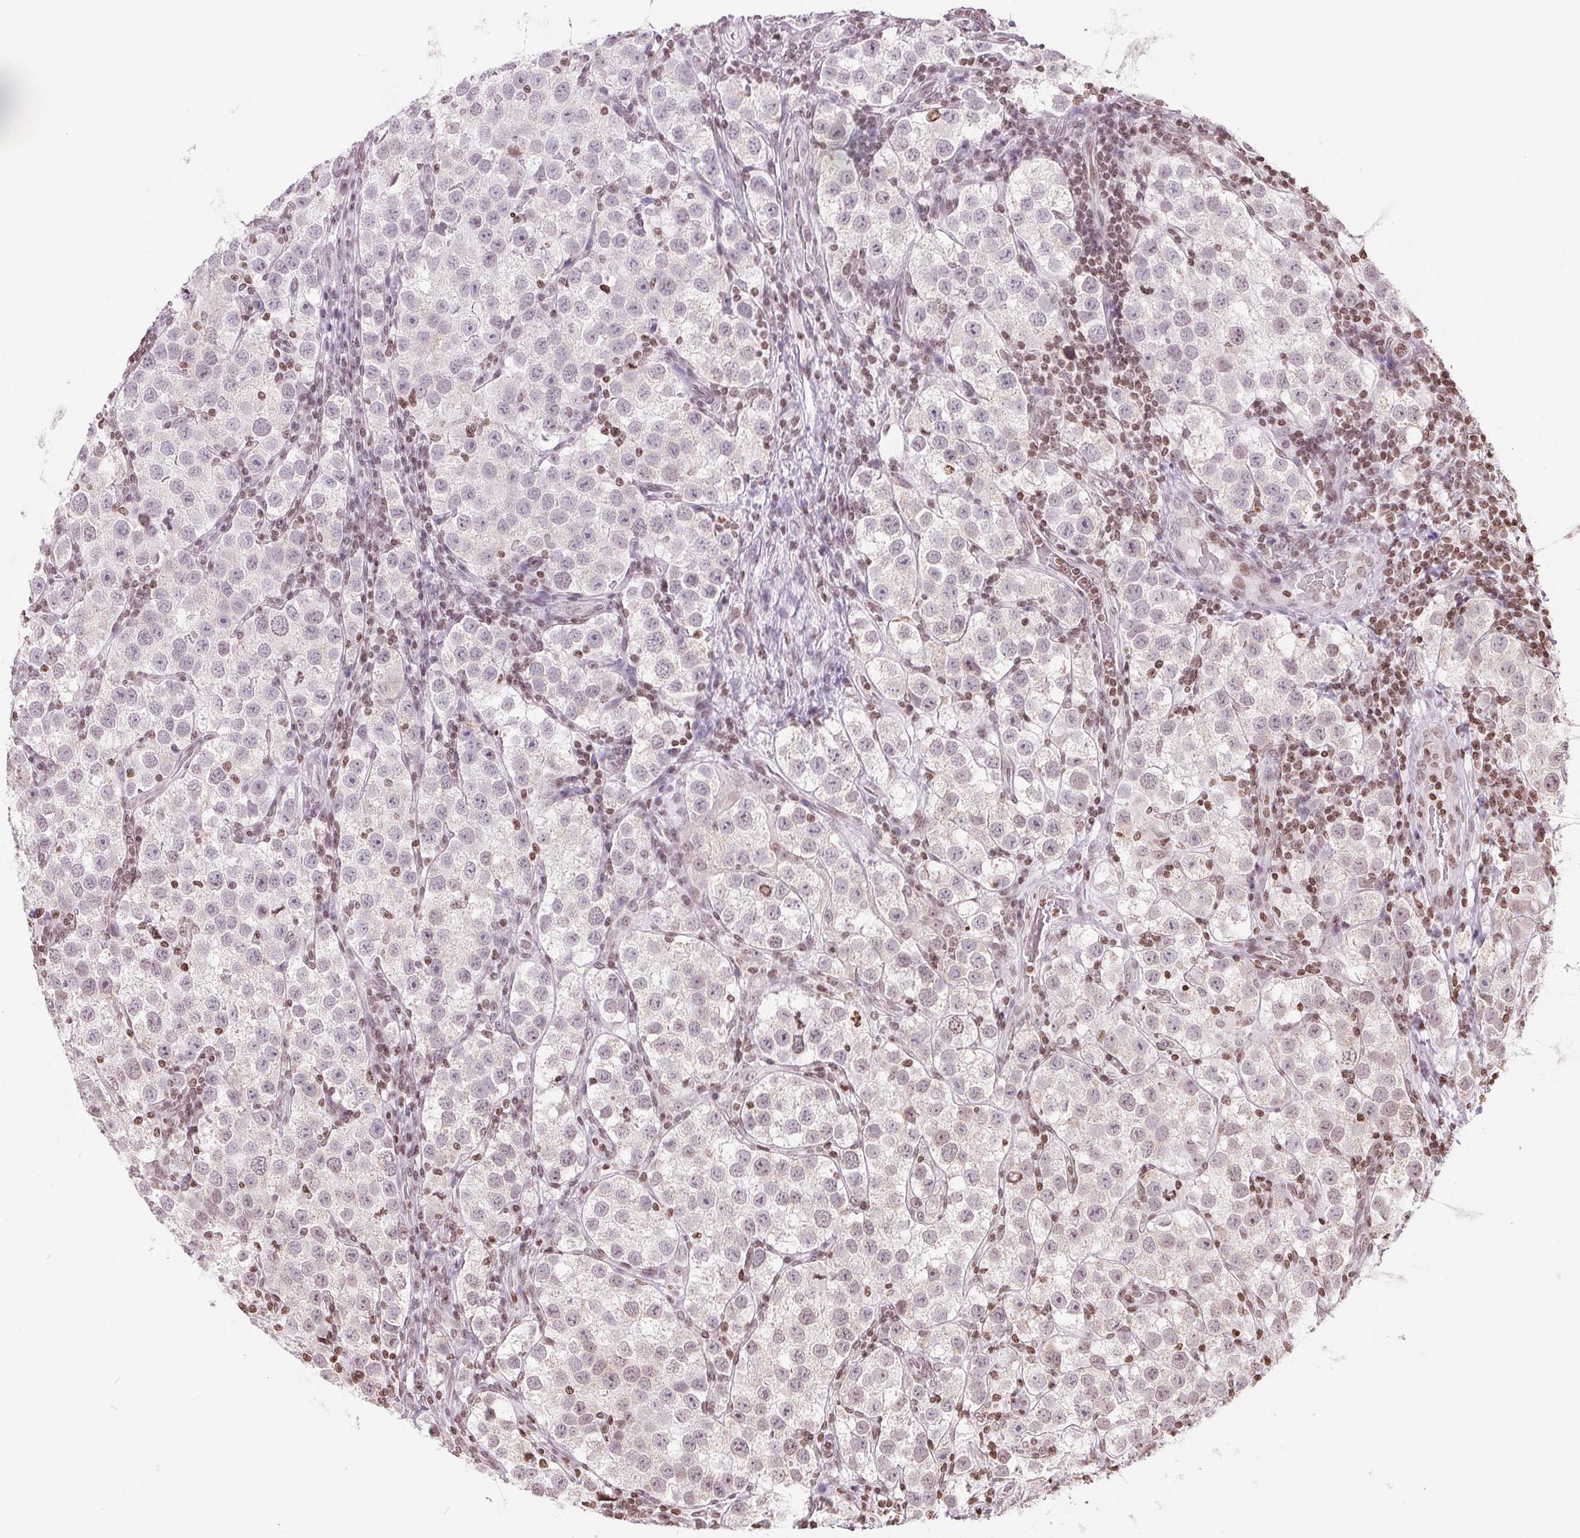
{"staining": {"intensity": "negative", "quantity": "none", "location": "none"}, "tissue": "testis cancer", "cell_type": "Tumor cells", "image_type": "cancer", "snomed": [{"axis": "morphology", "description": "Seminoma, NOS"}, {"axis": "topography", "description": "Testis"}], "caption": "Protein analysis of testis cancer exhibits no significant expression in tumor cells.", "gene": "SMIM12", "patient": {"sex": "male", "age": 37}}